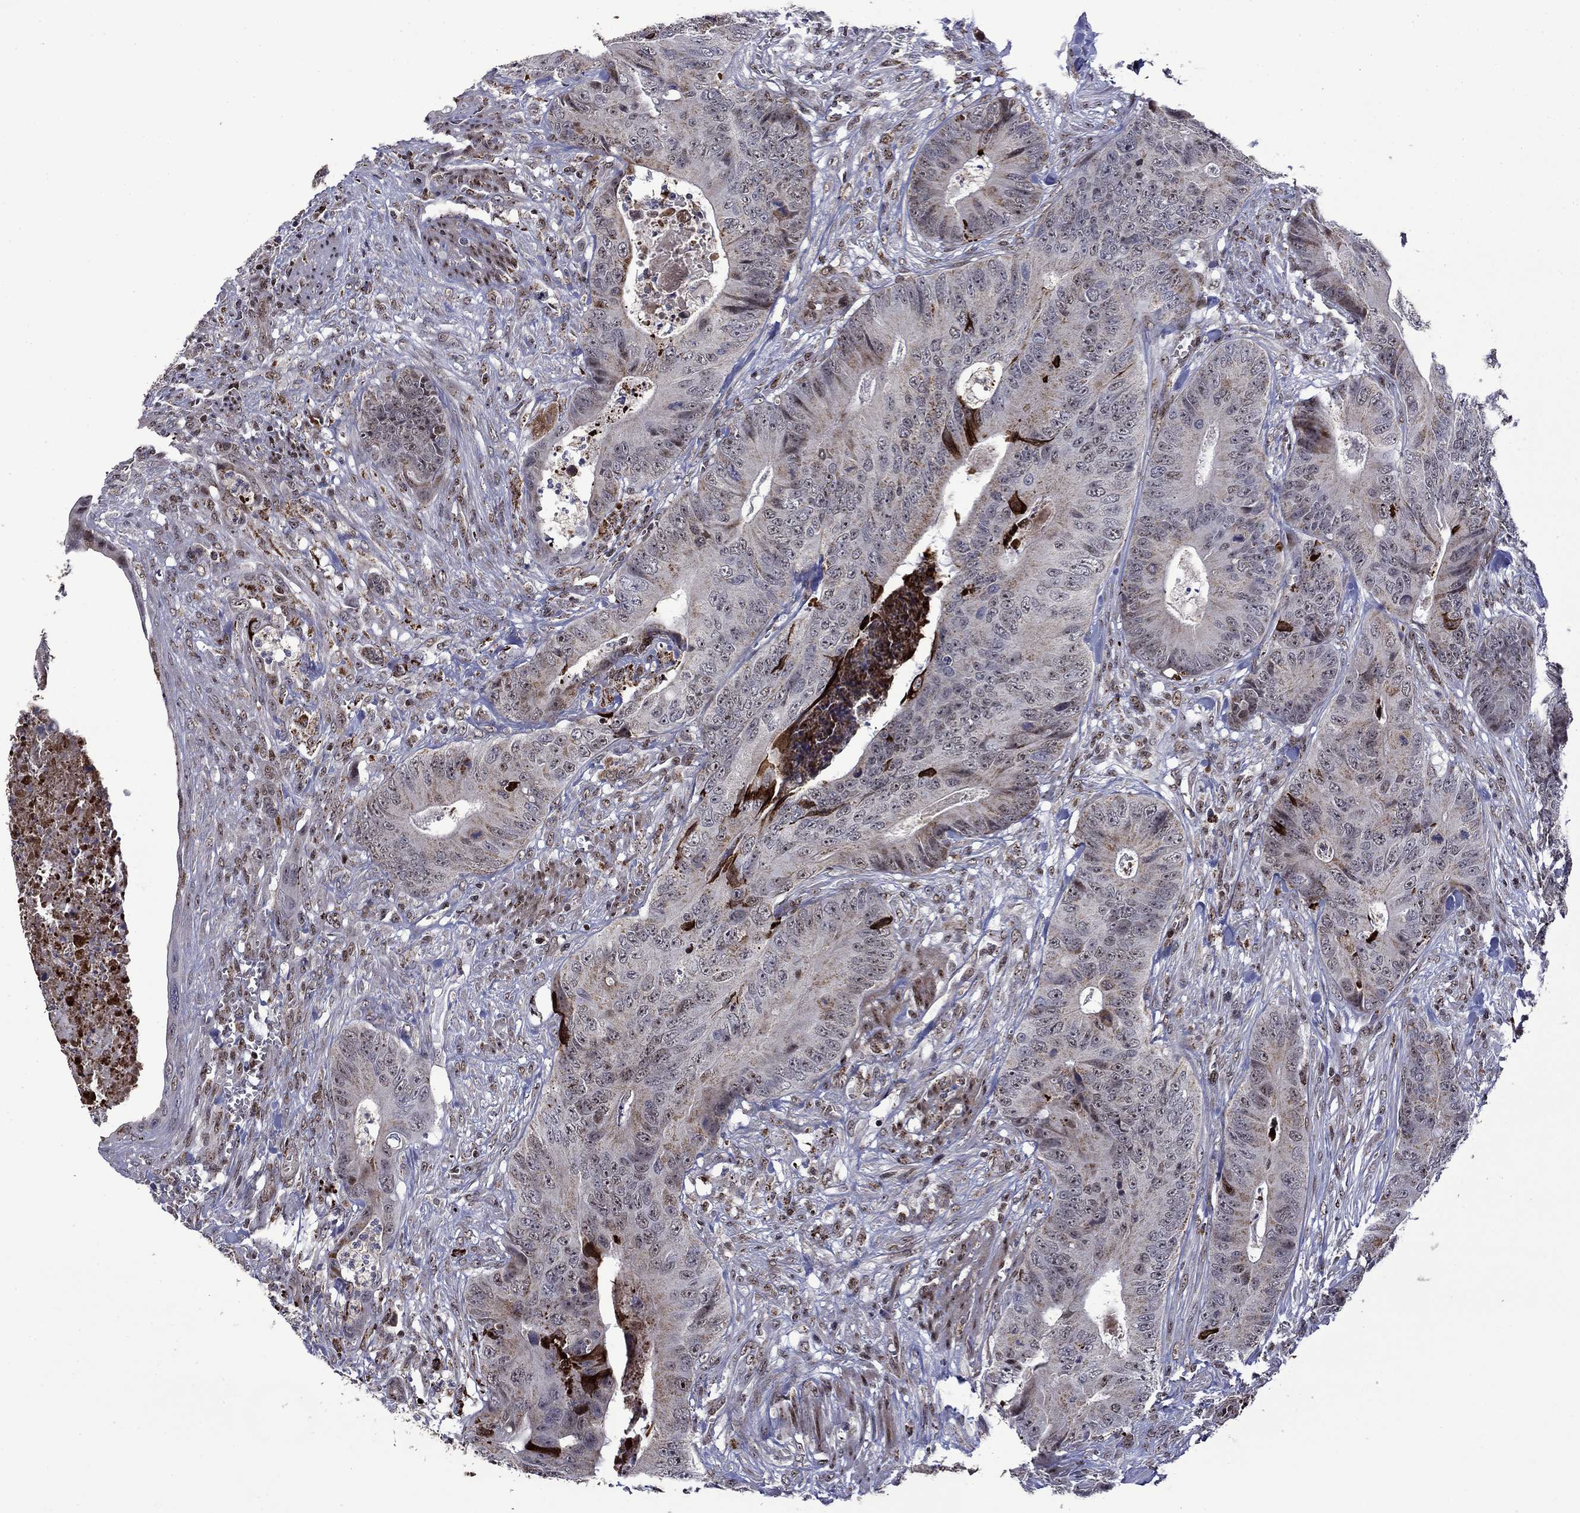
{"staining": {"intensity": "negative", "quantity": "none", "location": "none"}, "tissue": "colorectal cancer", "cell_type": "Tumor cells", "image_type": "cancer", "snomed": [{"axis": "morphology", "description": "Adenocarcinoma, NOS"}, {"axis": "topography", "description": "Colon"}], "caption": "Immunohistochemical staining of human colorectal cancer displays no significant expression in tumor cells.", "gene": "SURF2", "patient": {"sex": "male", "age": 84}}